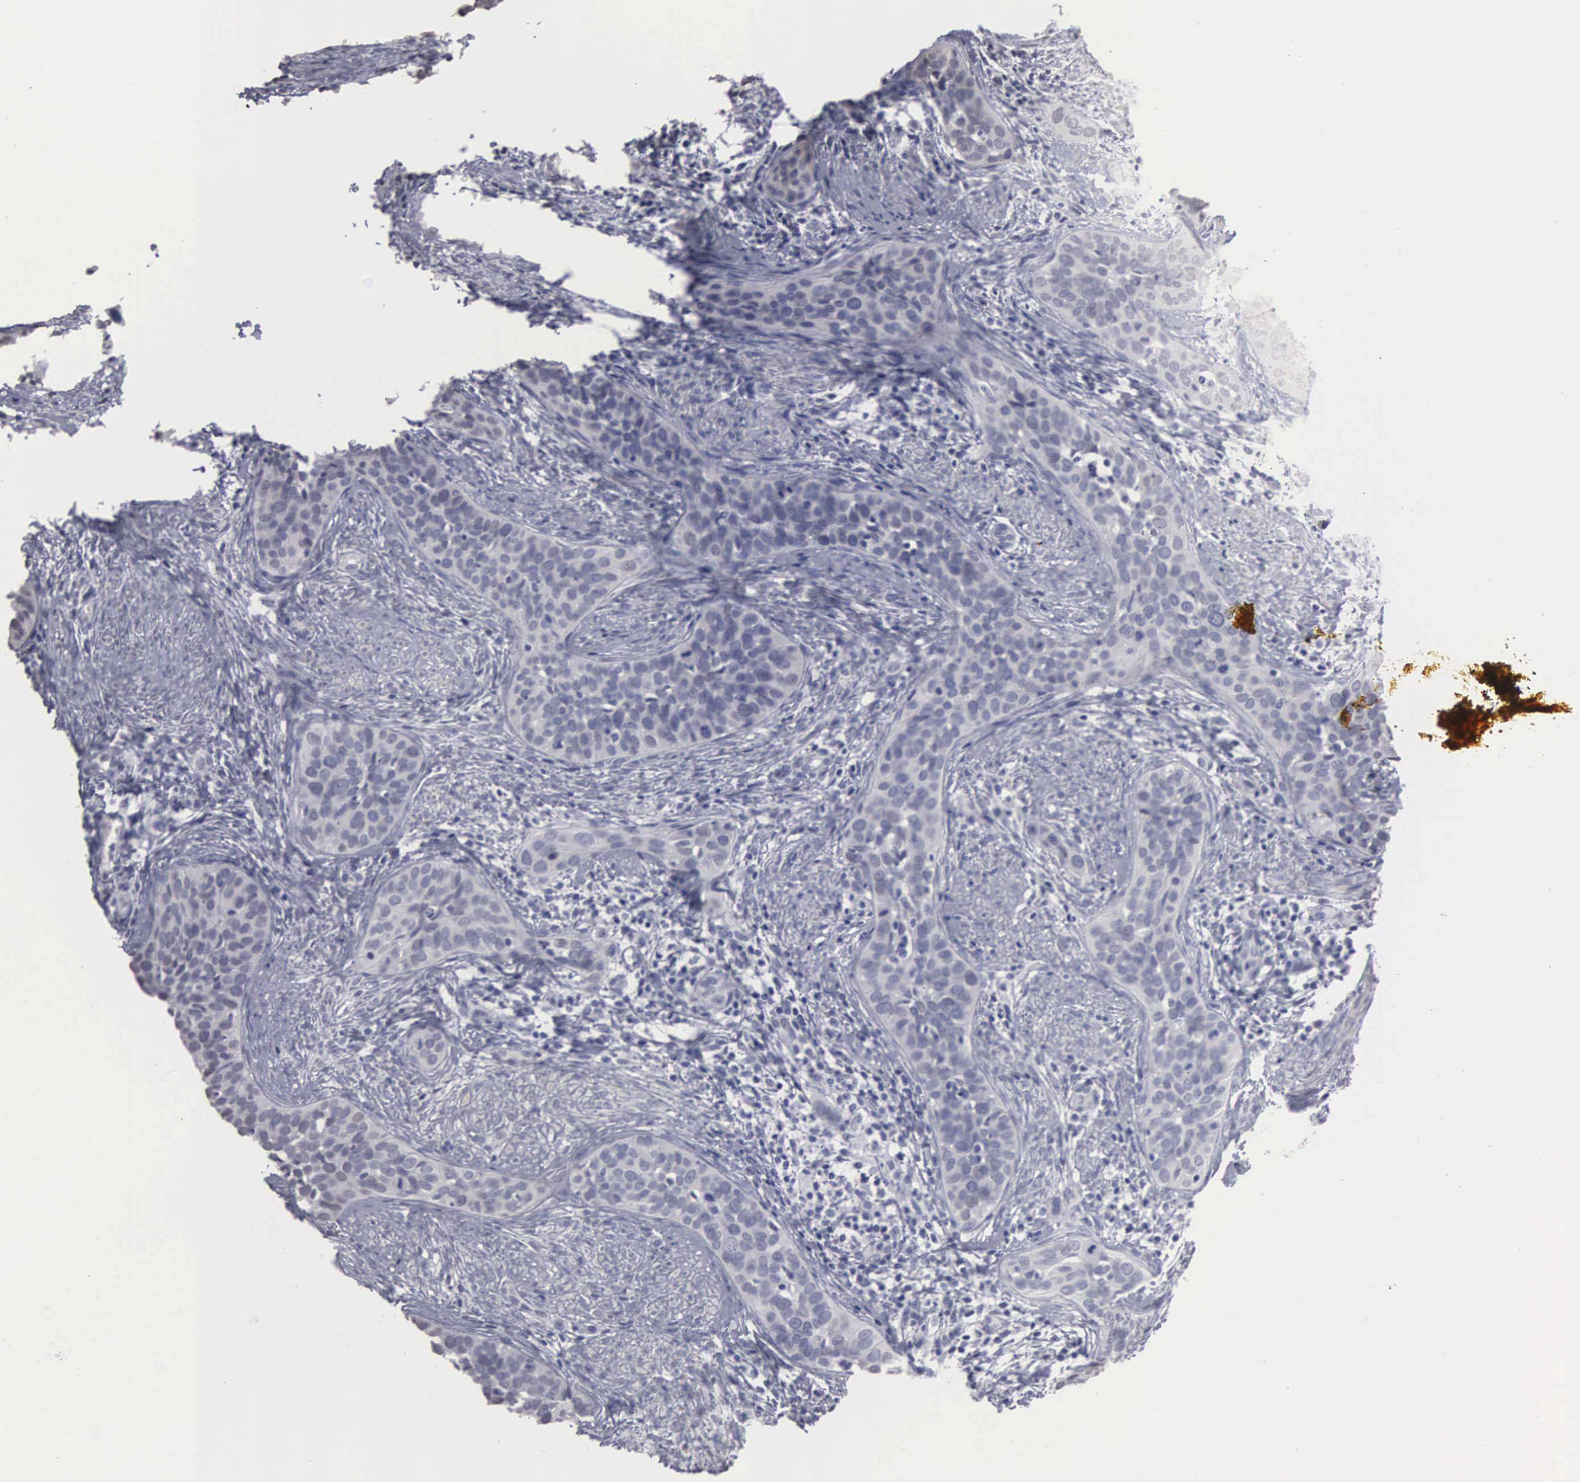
{"staining": {"intensity": "negative", "quantity": "none", "location": "none"}, "tissue": "cervical cancer", "cell_type": "Tumor cells", "image_type": "cancer", "snomed": [{"axis": "morphology", "description": "Squamous cell carcinoma, NOS"}, {"axis": "topography", "description": "Cervix"}], "caption": "The histopathology image shows no staining of tumor cells in squamous cell carcinoma (cervical). The staining was performed using DAB (3,3'-diaminobenzidine) to visualize the protein expression in brown, while the nuclei were stained in blue with hematoxylin (Magnification: 20x).", "gene": "UPB1", "patient": {"sex": "female", "age": 31}}